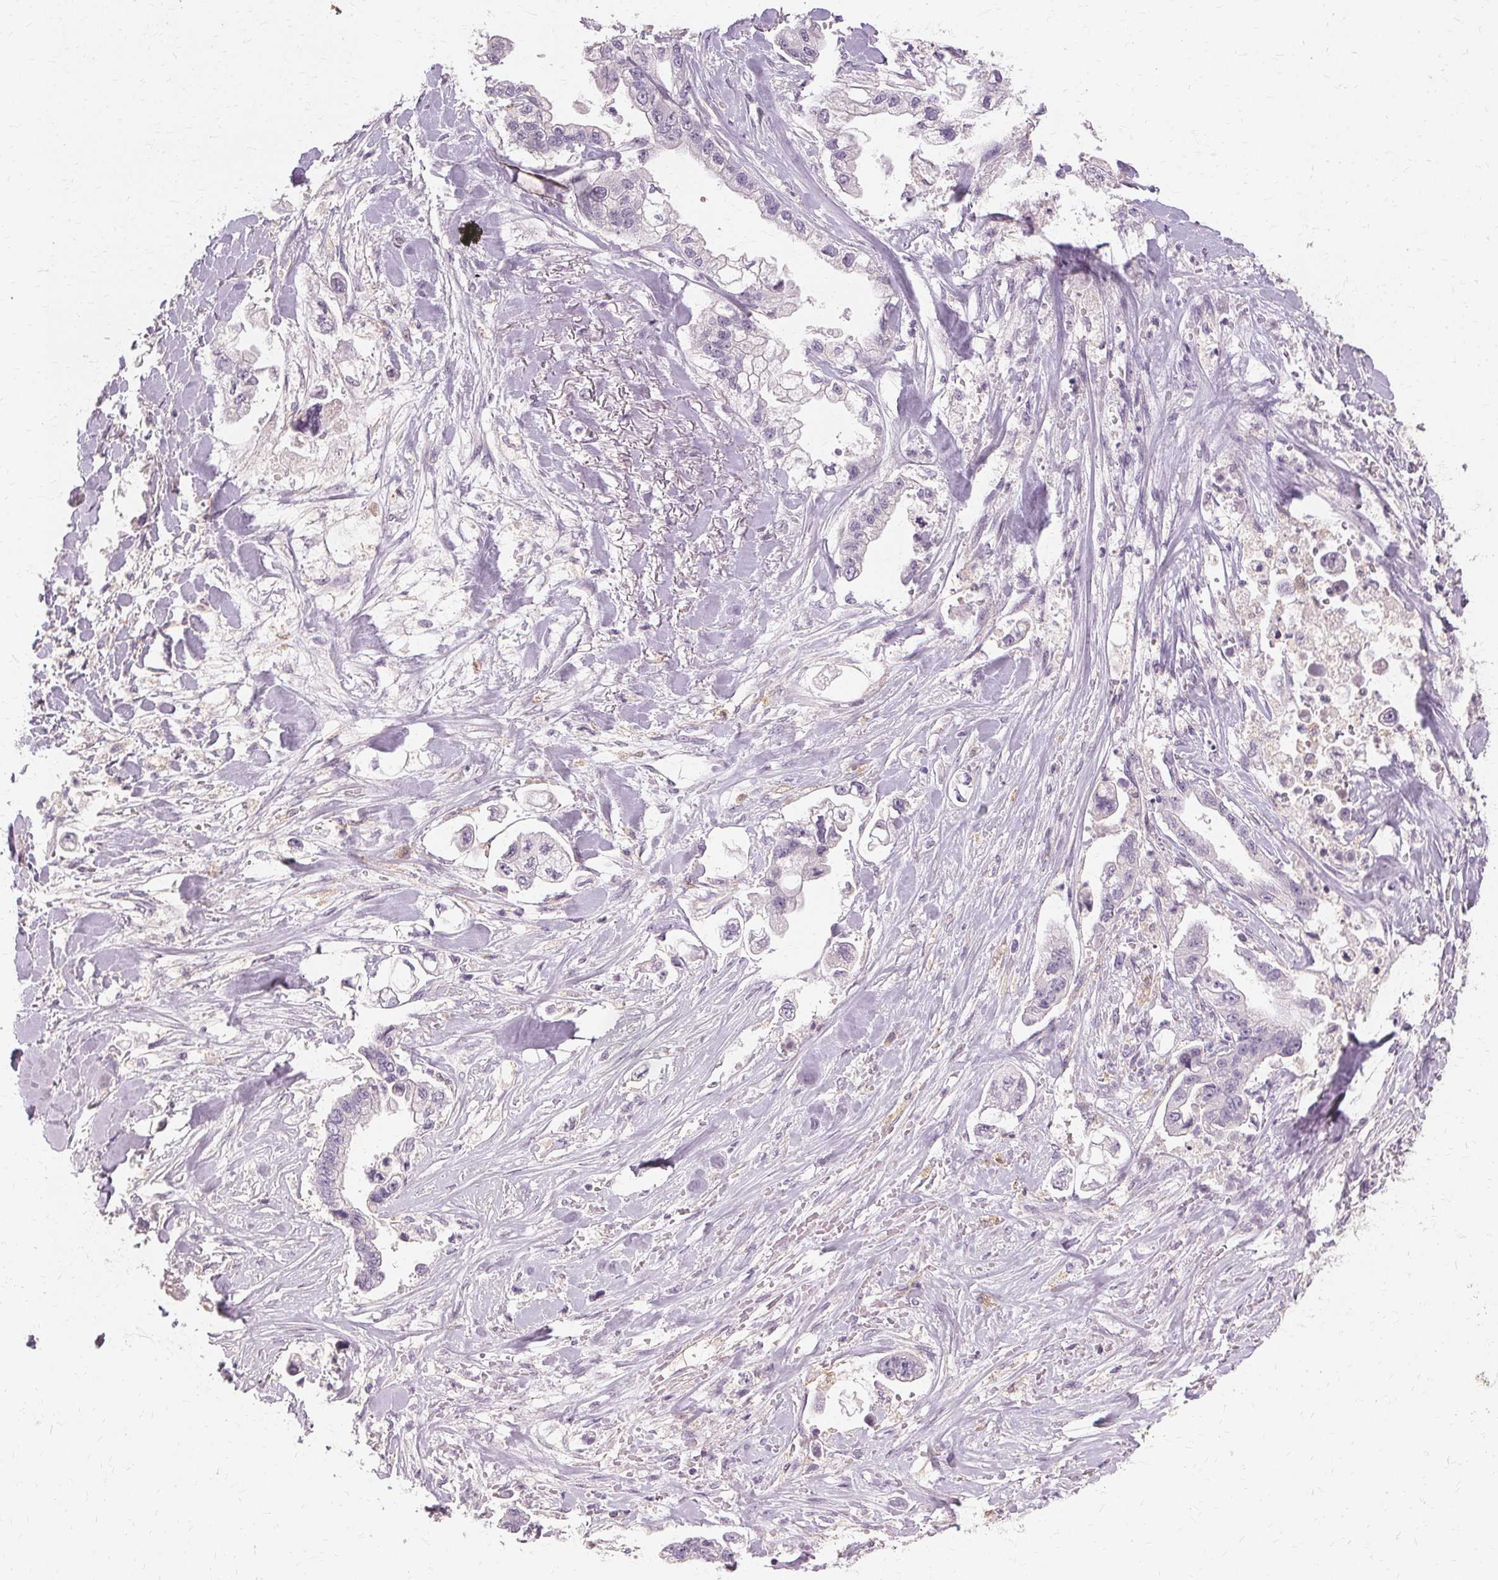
{"staining": {"intensity": "negative", "quantity": "none", "location": "none"}, "tissue": "stomach cancer", "cell_type": "Tumor cells", "image_type": "cancer", "snomed": [{"axis": "morphology", "description": "Adenocarcinoma, NOS"}, {"axis": "topography", "description": "Stomach"}], "caption": "Immunohistochemistry (IHC) histopathology image of neoplastic tissue: adenocarcinoma (stomach) stained with DAB (3,3'-diaminobenzidine) demonstrates no significant protein staining in tumor cells.", "gene": "IFNGR1", "patient": {"sex": "male", "age": 62}}